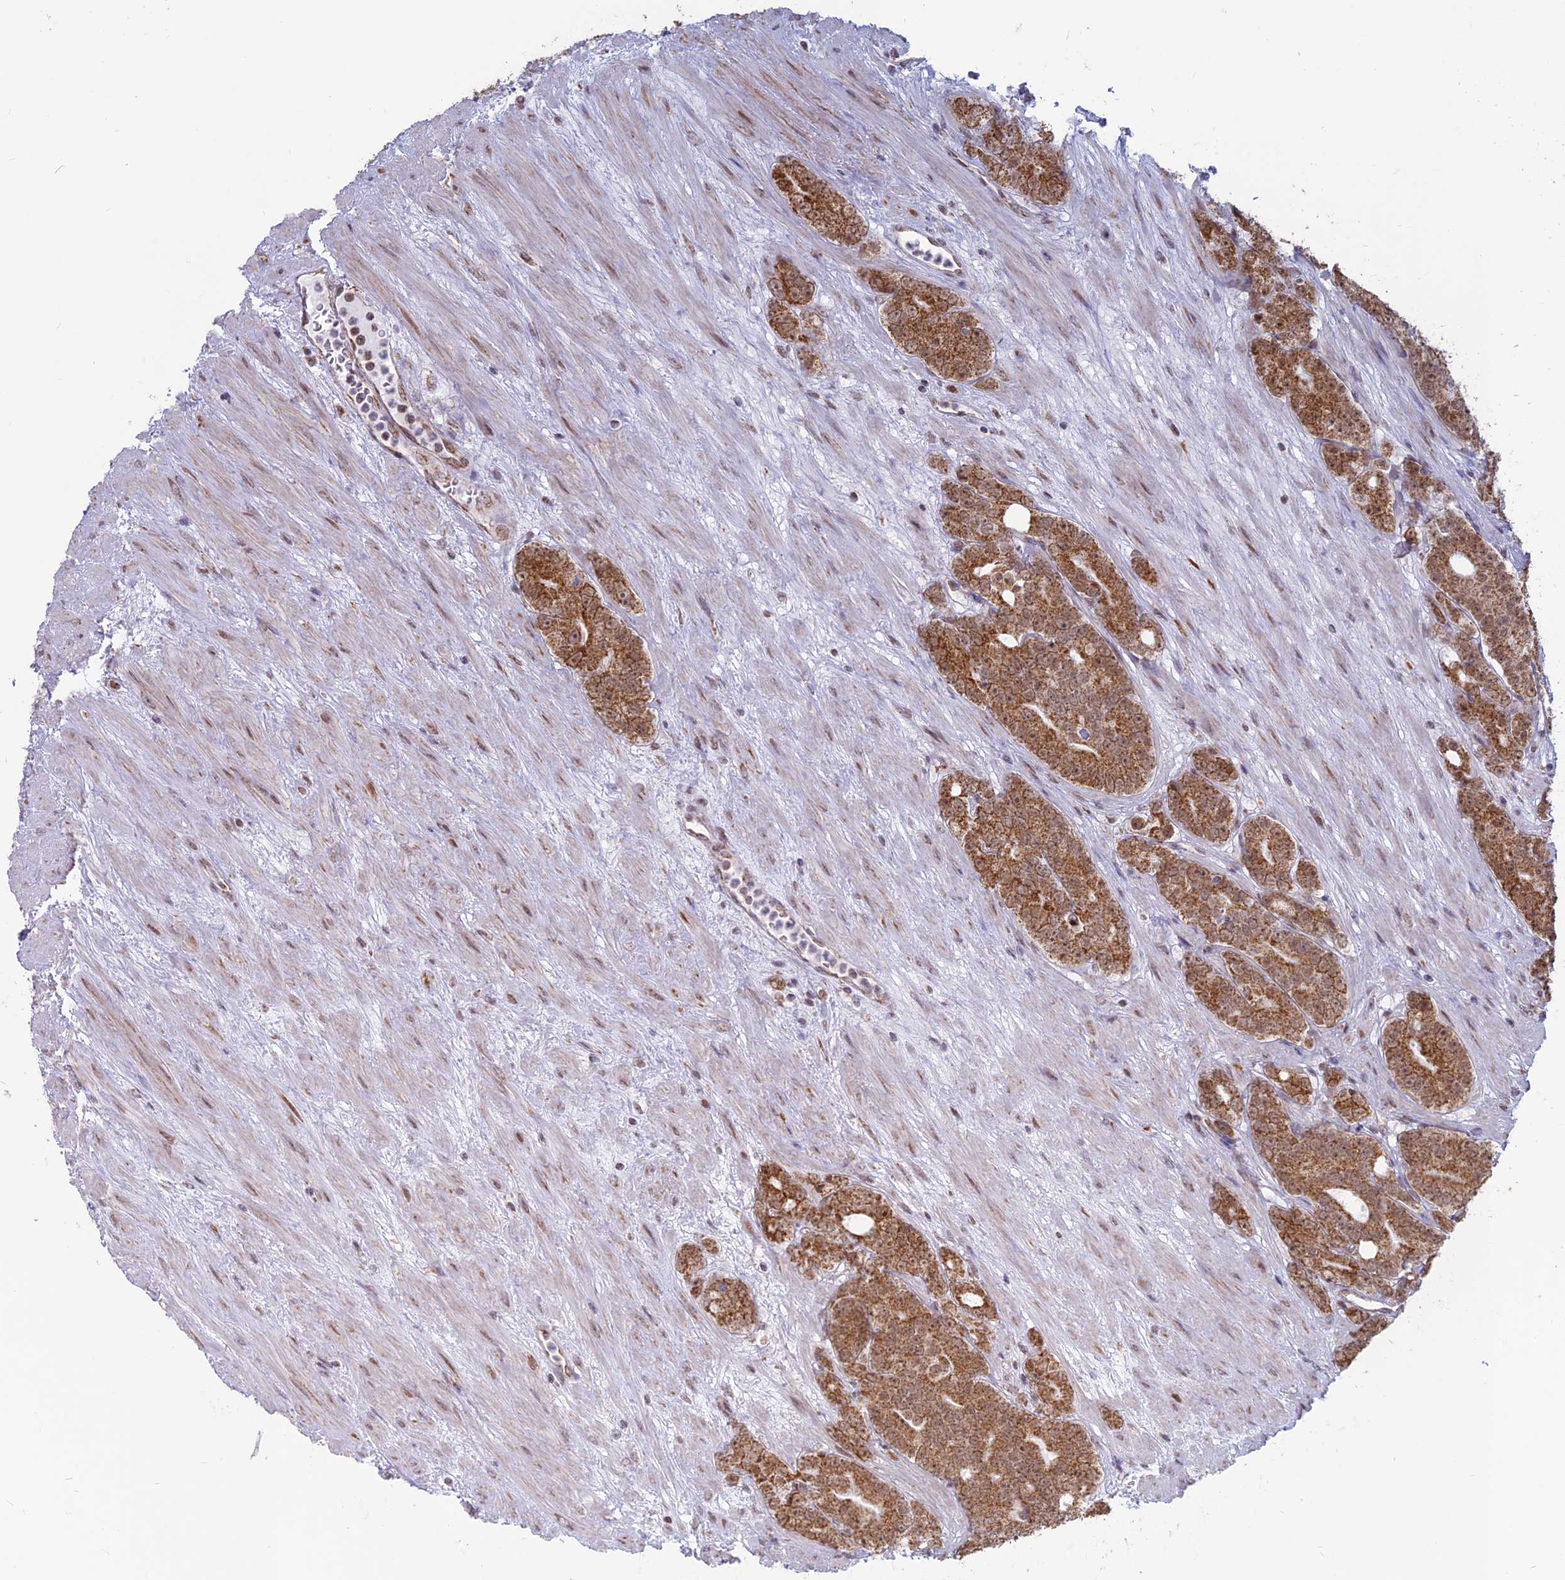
{"staining": {"intensity": "moderate", "quantity": ">75%", "location": "cytoplasmic/membranous,nuclear"}, "tissue": "prostate cancer", "cell_type": "Tumor cells", "image_type": "cancer", "snomed": [{"axis": "morphology", "description": "Adenocarcinoma, High grade"}, {"axis": "topography", "description": "Prostate"}], "caption": "Immunohistochemical staining of prostate high-grade adenocarcinoma displays moderate cytoplasmic/membranous and nuclear protein expression in about >75% of tumor cells. The staining is performed using DAB (3,3'-diaminobenzidine) brown chromogen to label protein expression. The nuclei are counter-stained blue using hematoxylin.", "gene": "ARHGAP40", "patient": {"sex": "male", "age": 64}}